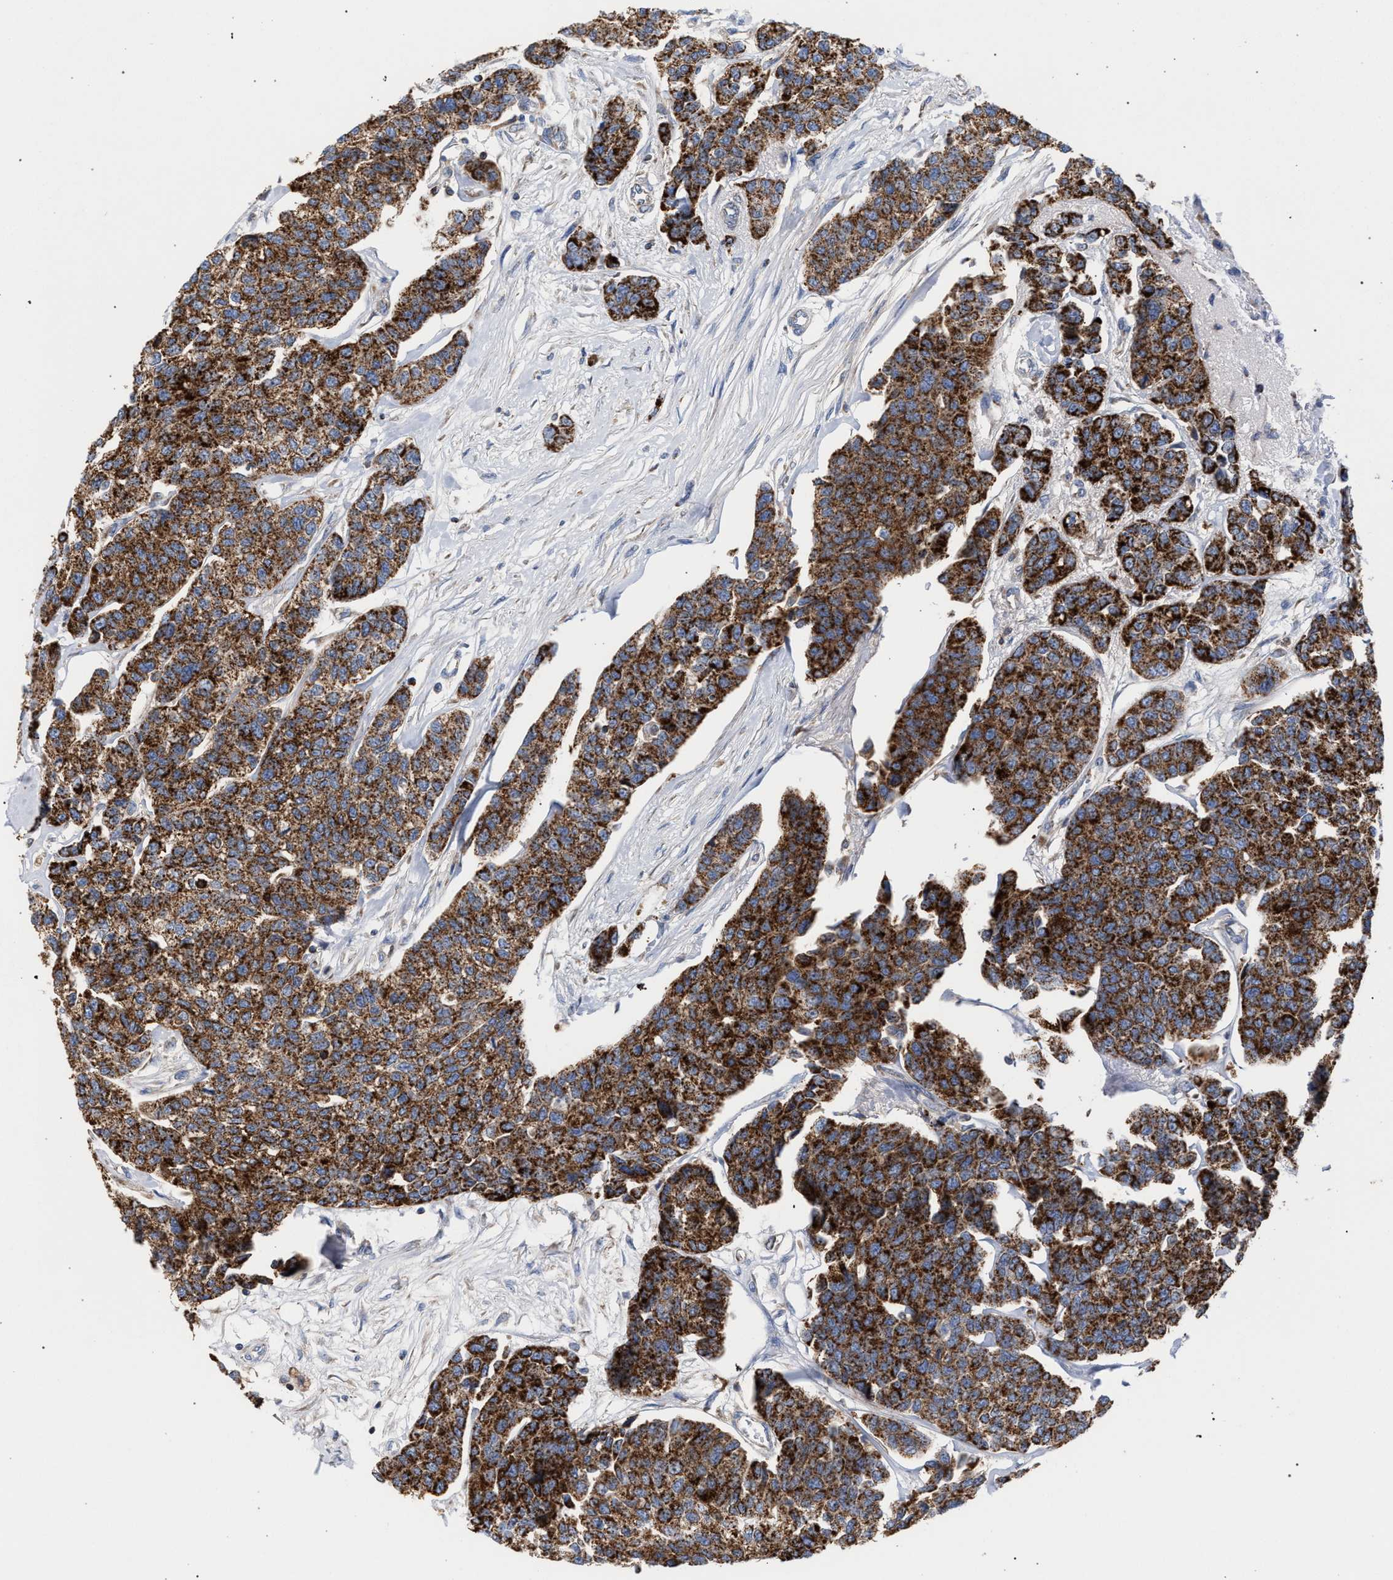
{"staining": {"intensity": "strong", "quantity": ">75%", "location": "cytoplasmic/membranous"}, "tissue": "breast cancer", "cell_type": "Tumor cells", "image_type": "cancer", "snomed": [{"axis": "morphology", "description": "Duct carcinoma"}, {"axis": "topography", "description": "Breast"}], "caption": "This is an image of IHC staining of breast cancer, which shows strong staining in the cytoplasmic/membranous of tumor cells.", "gene": "ECI2", "patient": {"sex": "female", "age": 51}}